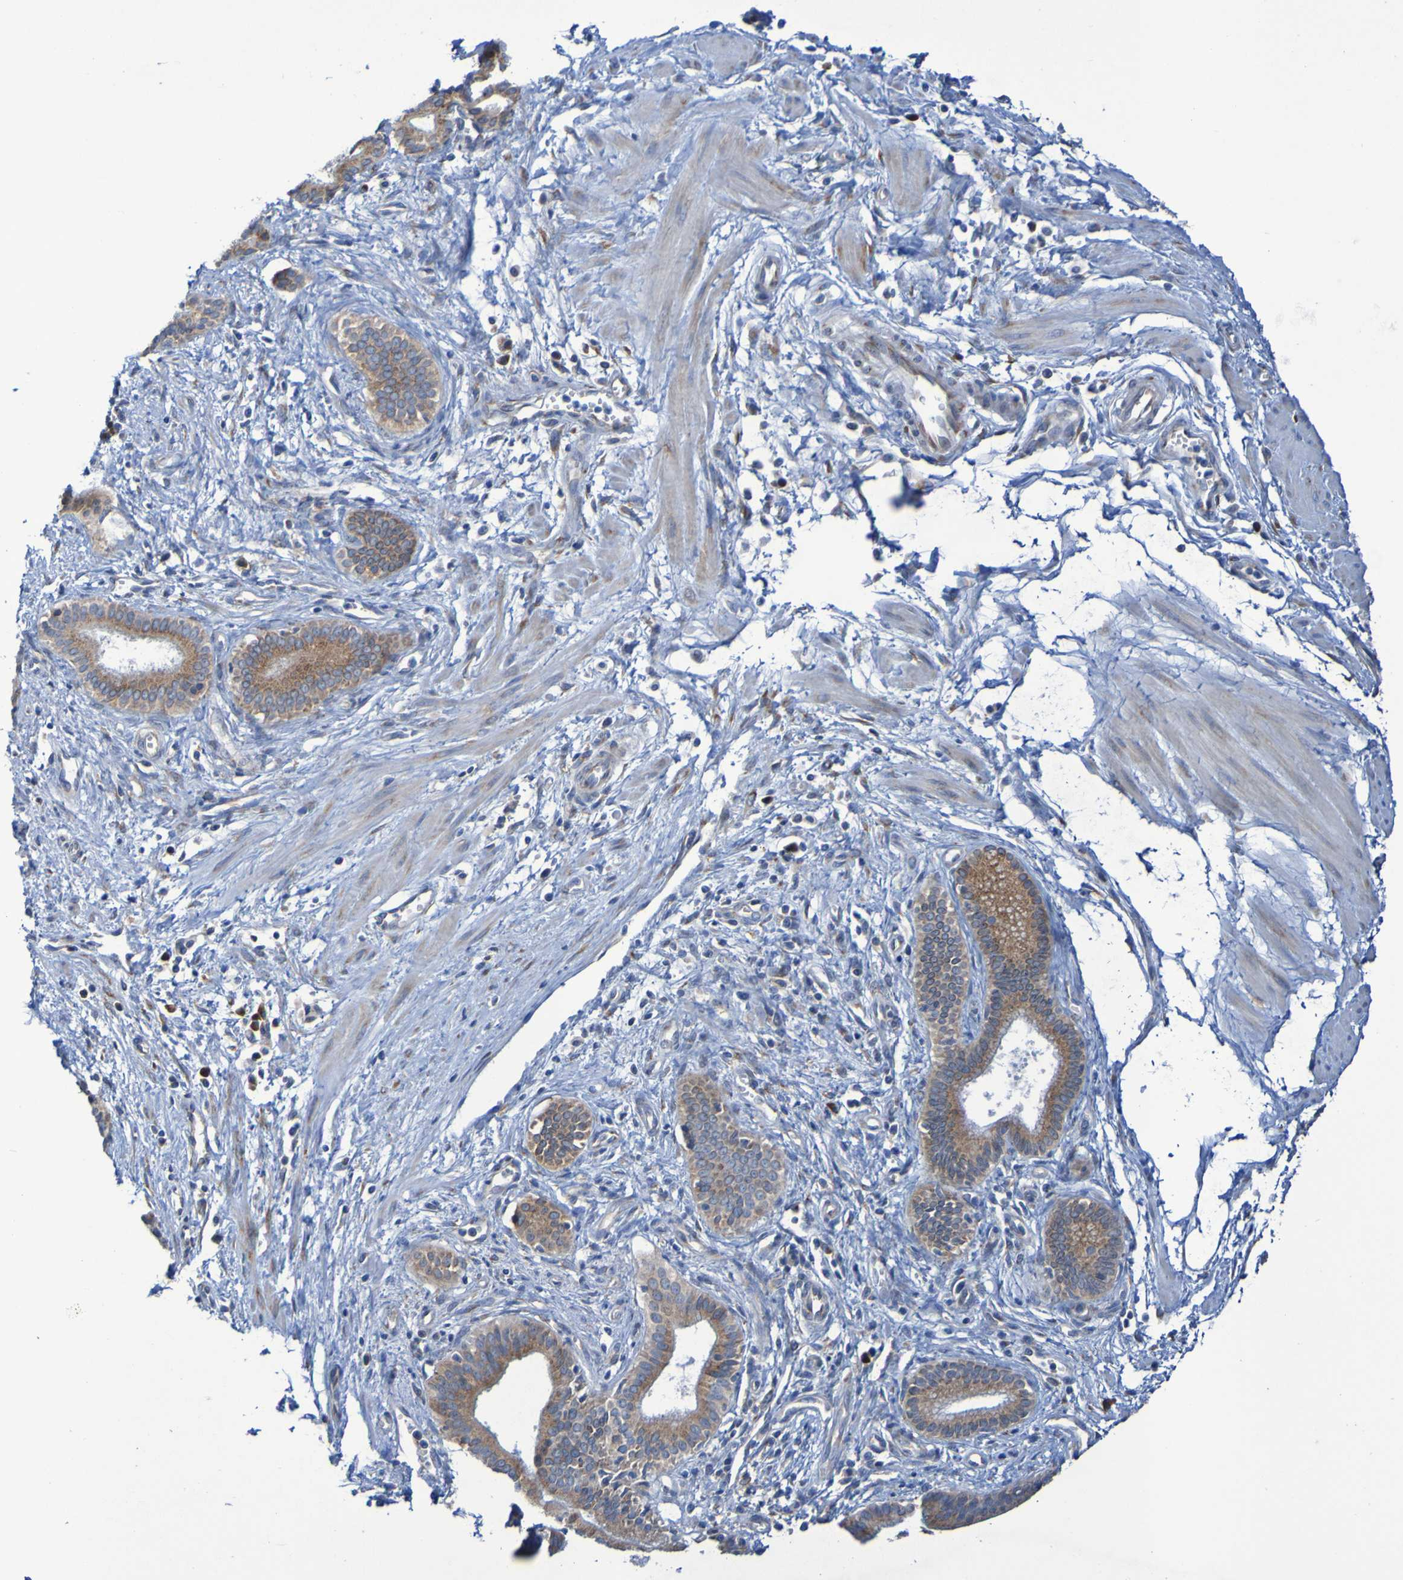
{"staining": {"intensity": "moderate", "quantity": ">75%", "location": "cytoplasmic/membranous"}, "tissue": "pancreatic cancer", "cell_type": "Tumor cells", "image_type": "cancer", "snomed": [{"axis": "morphology", "description": "Normal tissue, NOS"}, {"axis": "topography", "description": "Lymph node"}], "caption": "Moderate cytoplasmic/membranous protein staining is present in about >75% of tumor cells in pancreatic cancer.", "gene": "FKBP3", "patient": {"sex": "male", "age": 50}}